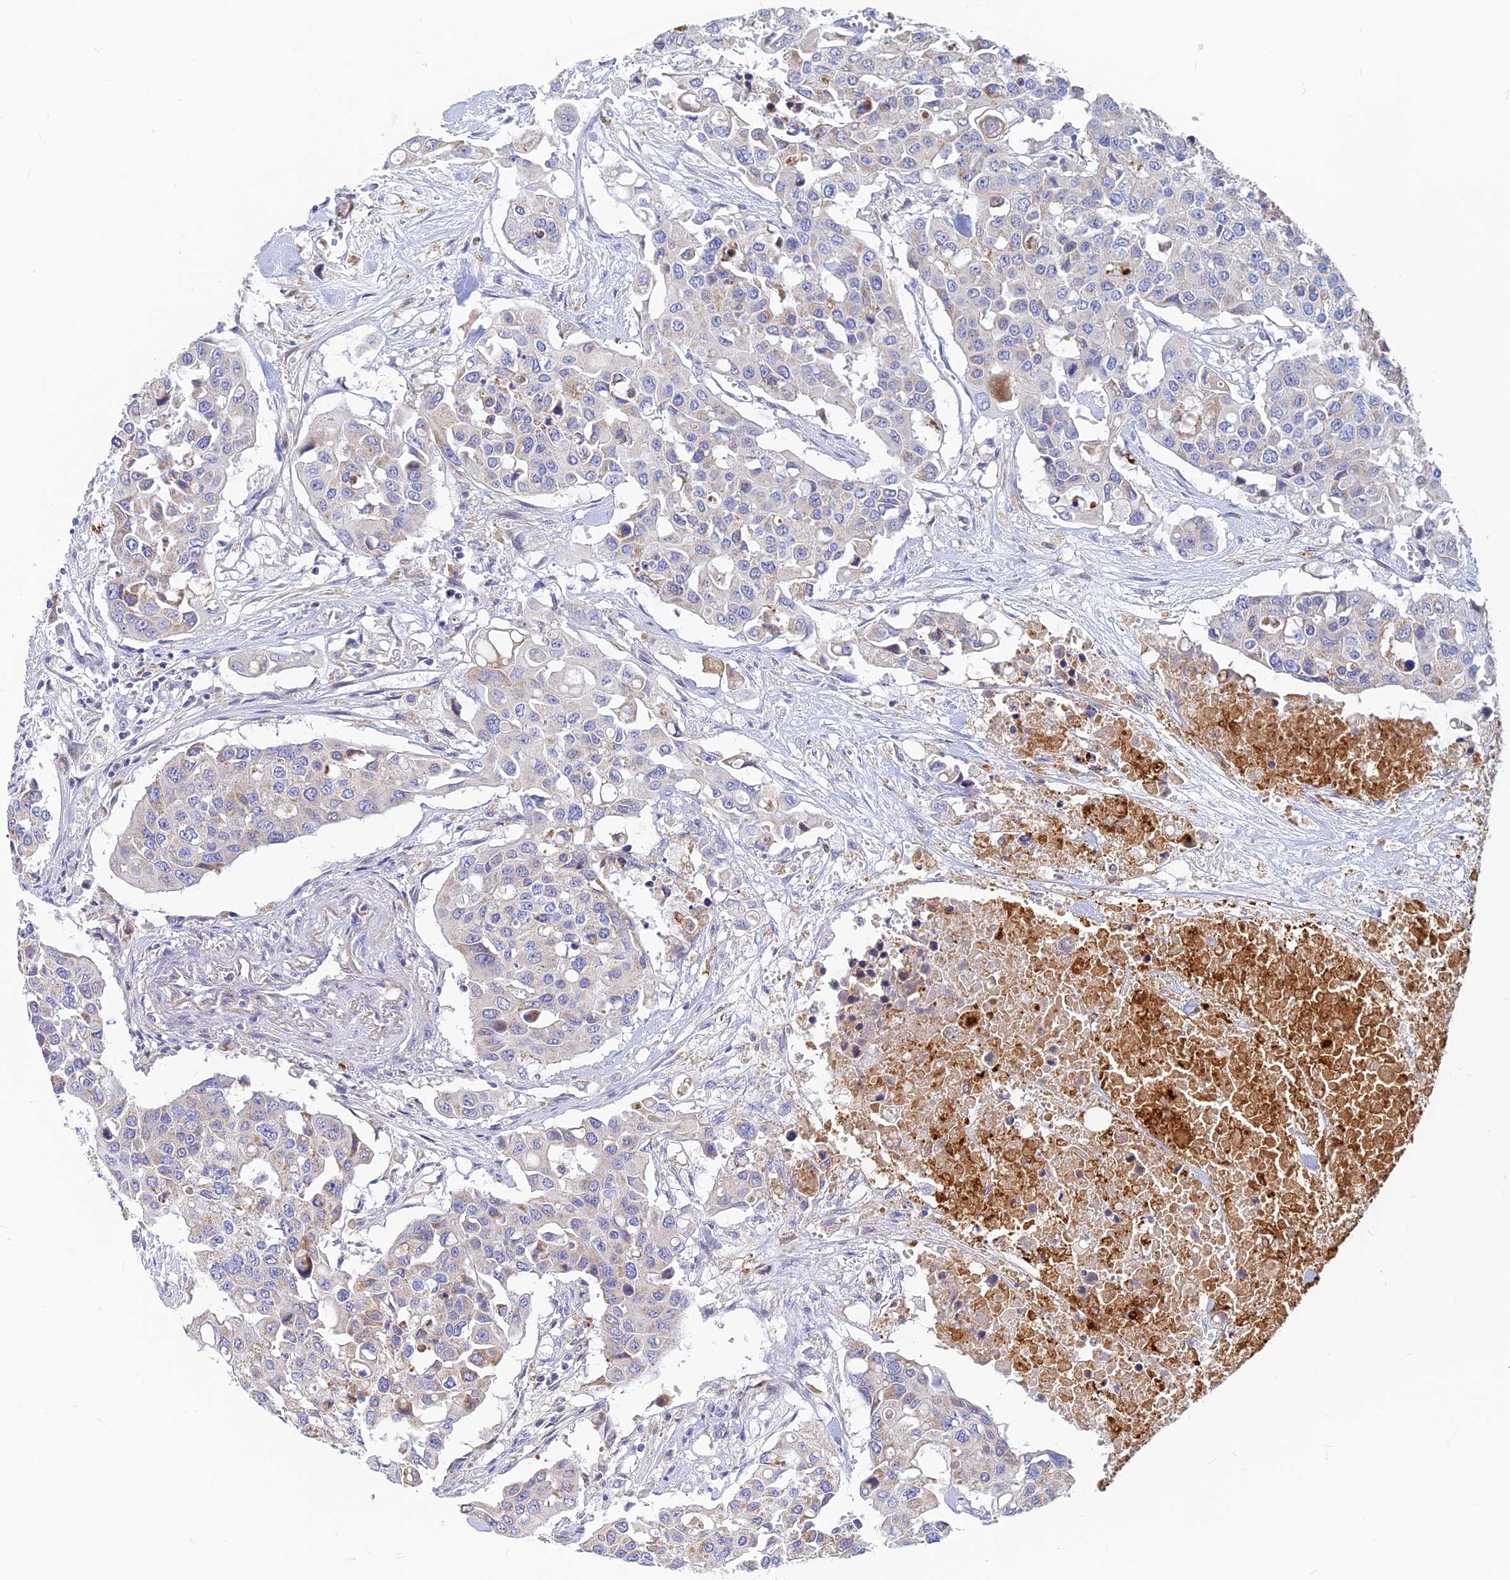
{"staining": {"intensity": "weak", "quantity": "<25%", "location": "cytoplasmic/membranous"}, "tissue": "colorectal cancer", "cell_type": "Tumor cells", "image_type": "cancer", "snomed": [{"axis": "morphology", "description": "Adenocarcinoma, NOS"}, {"axis": "topography", "description": "Colon"}], "caption": "There is no significant positivity in tumor cells of colorectal adenocarcinoma.", "gene": "CACNA1B", "patient": {"sex": "male", "age": 77}}